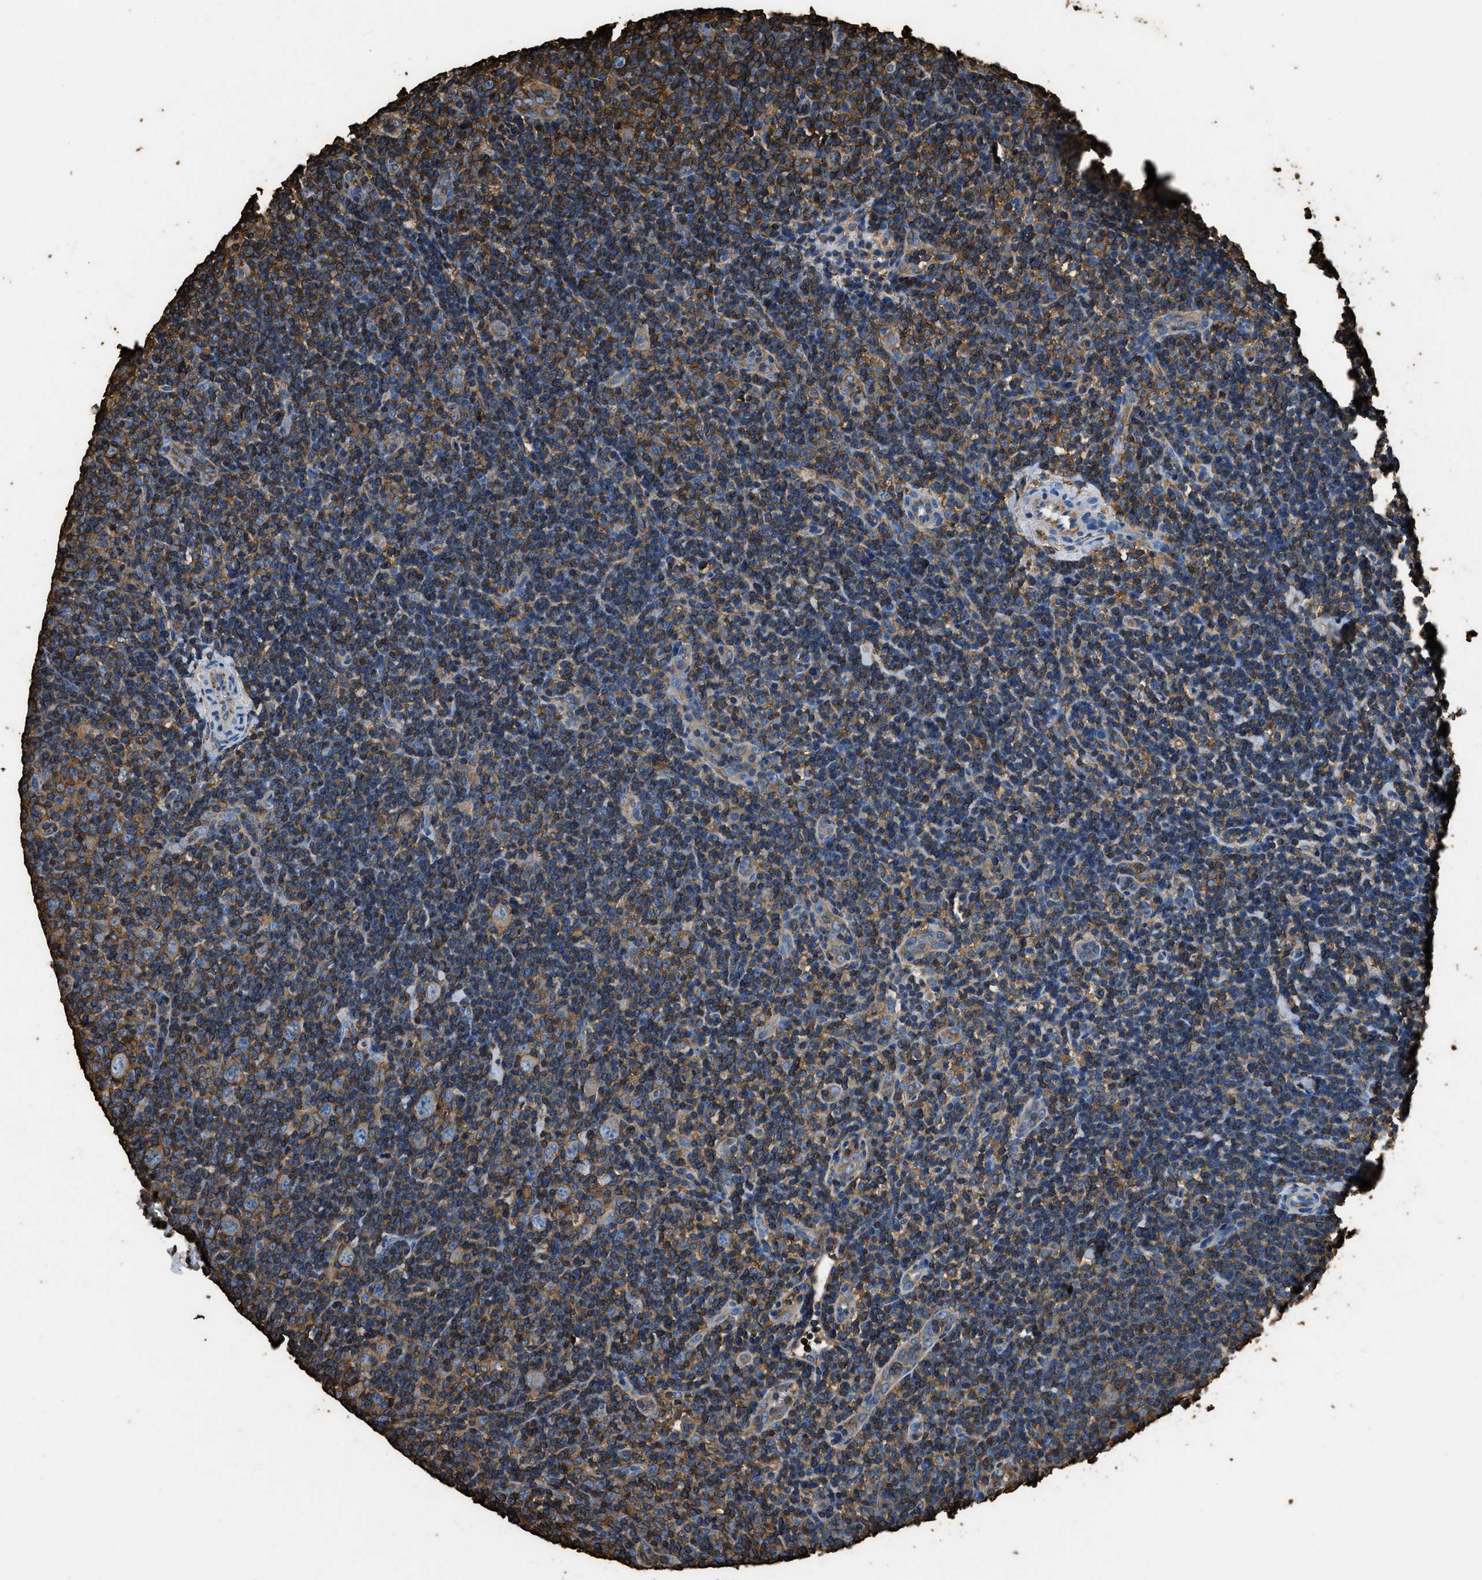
{"staining": {"intensity": "weak", "quantity": ">75%", "location": "cytoplasmic/membranous"}, "tissue": "lymphoma", "cell_type": "Tumor cells", "image_type": "cancer", "snomed": [{"axis": "morphology", "description": "Hodgkin's disease, NOS"}, {"axis": "topography", "description": "Lymph node"}], "caption": "Hodgkin's disease was stained to show a protein in brown. There is low levels of weak cytoplasmic/membranous positivity in about >75% of tumor cells.", "gene": "ACCS", "patient": {"sex": "female", "age": 57}}